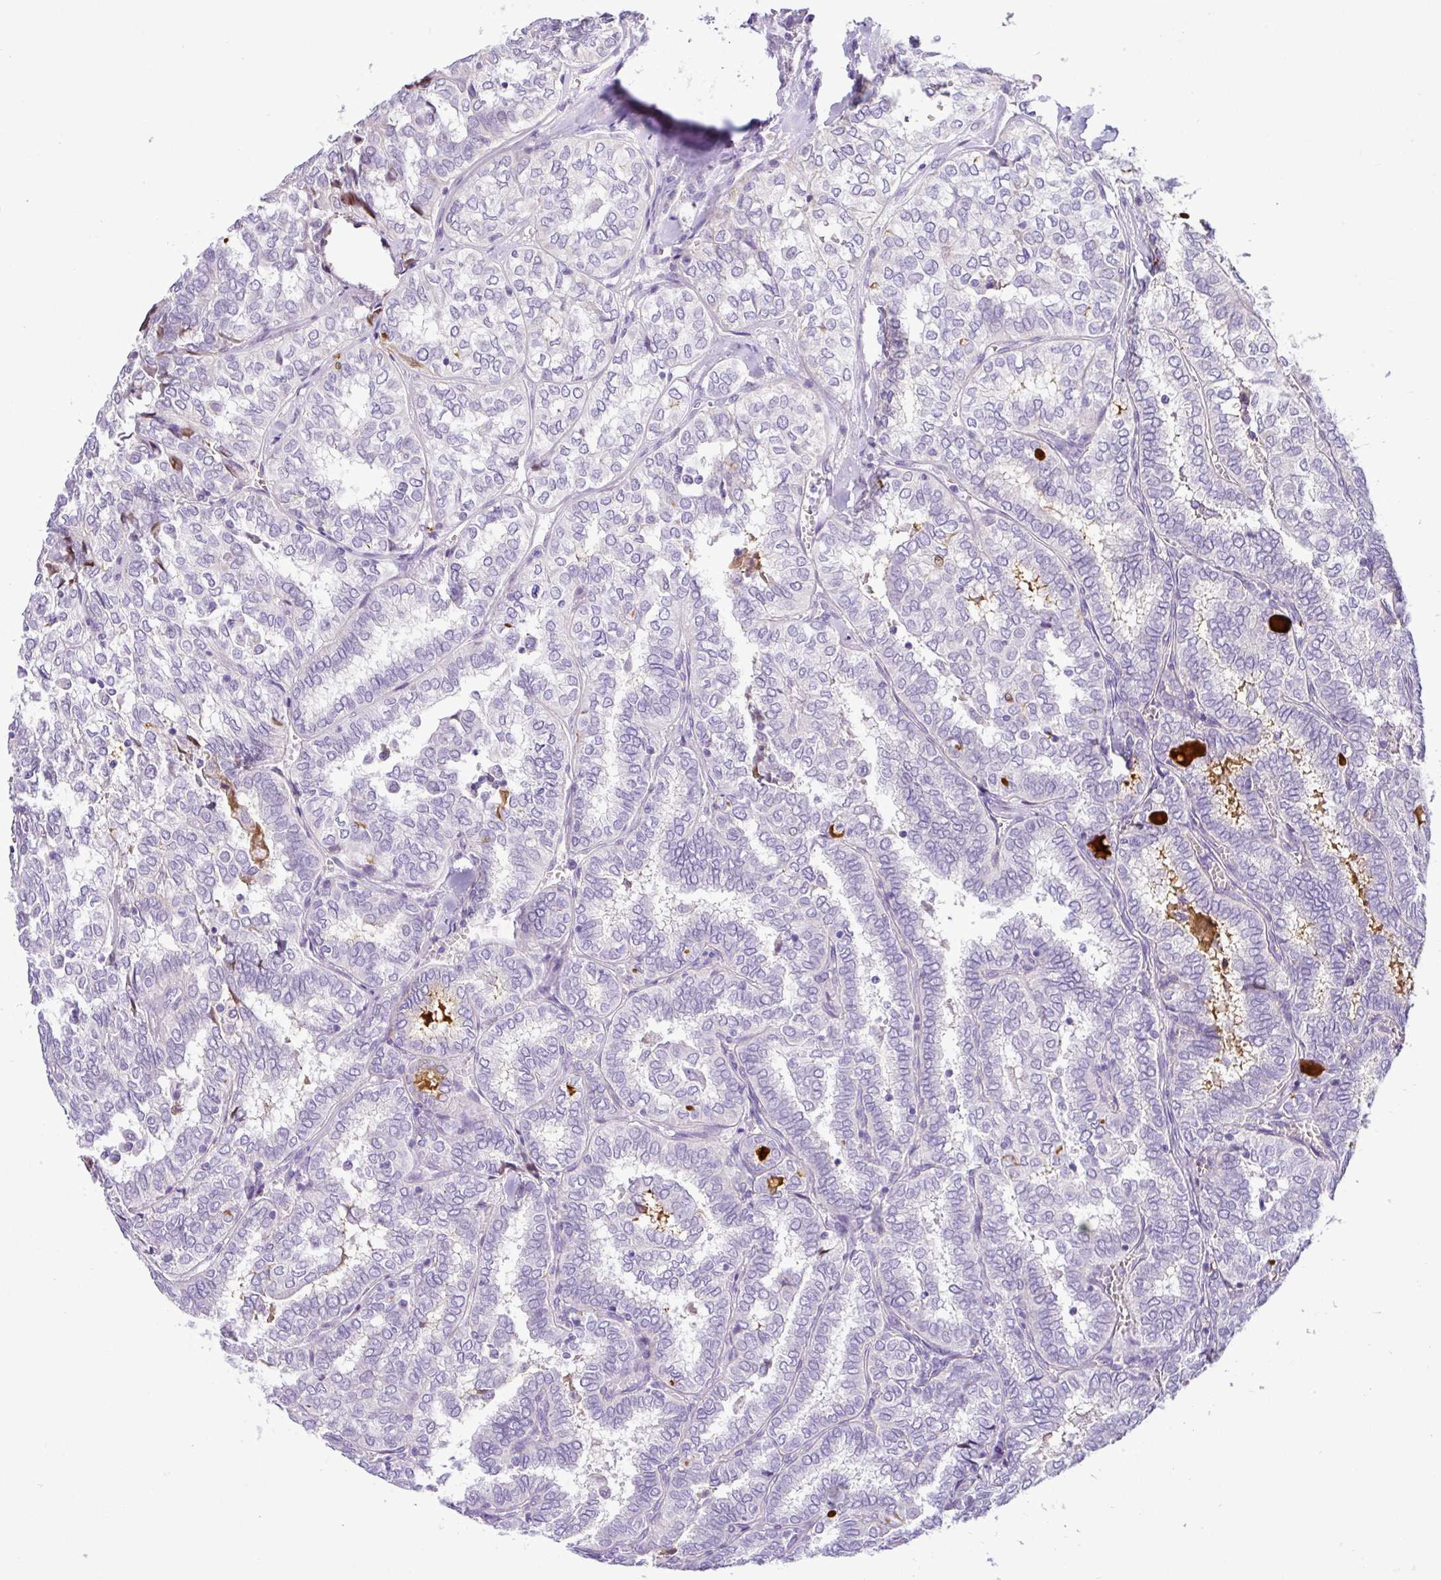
{"staining": {"intensity": "negative", "quantity": "none", "location": "none"}, "tissue": "thyroid cancer", "cell_type": "Tumor cells", "image_type": "cancer", "snomed": [{"axis": "morphology", "description": "Papillary adenocarcinoma, NOS"}, {"axis": "topography", "description": "Thyroid gland"}], "caption": "IHC of human thyroid cancer (papillary adenocarcinoma) exhibits no staining in tumor cells. The staining was performed using DAB to visualize the protein expression in brown, while the nuclei were stained in blue with hematoxylin (Magnification: 20x).", "gene": "HMCN2", "patient": {"sex": "female", "age": 30}}